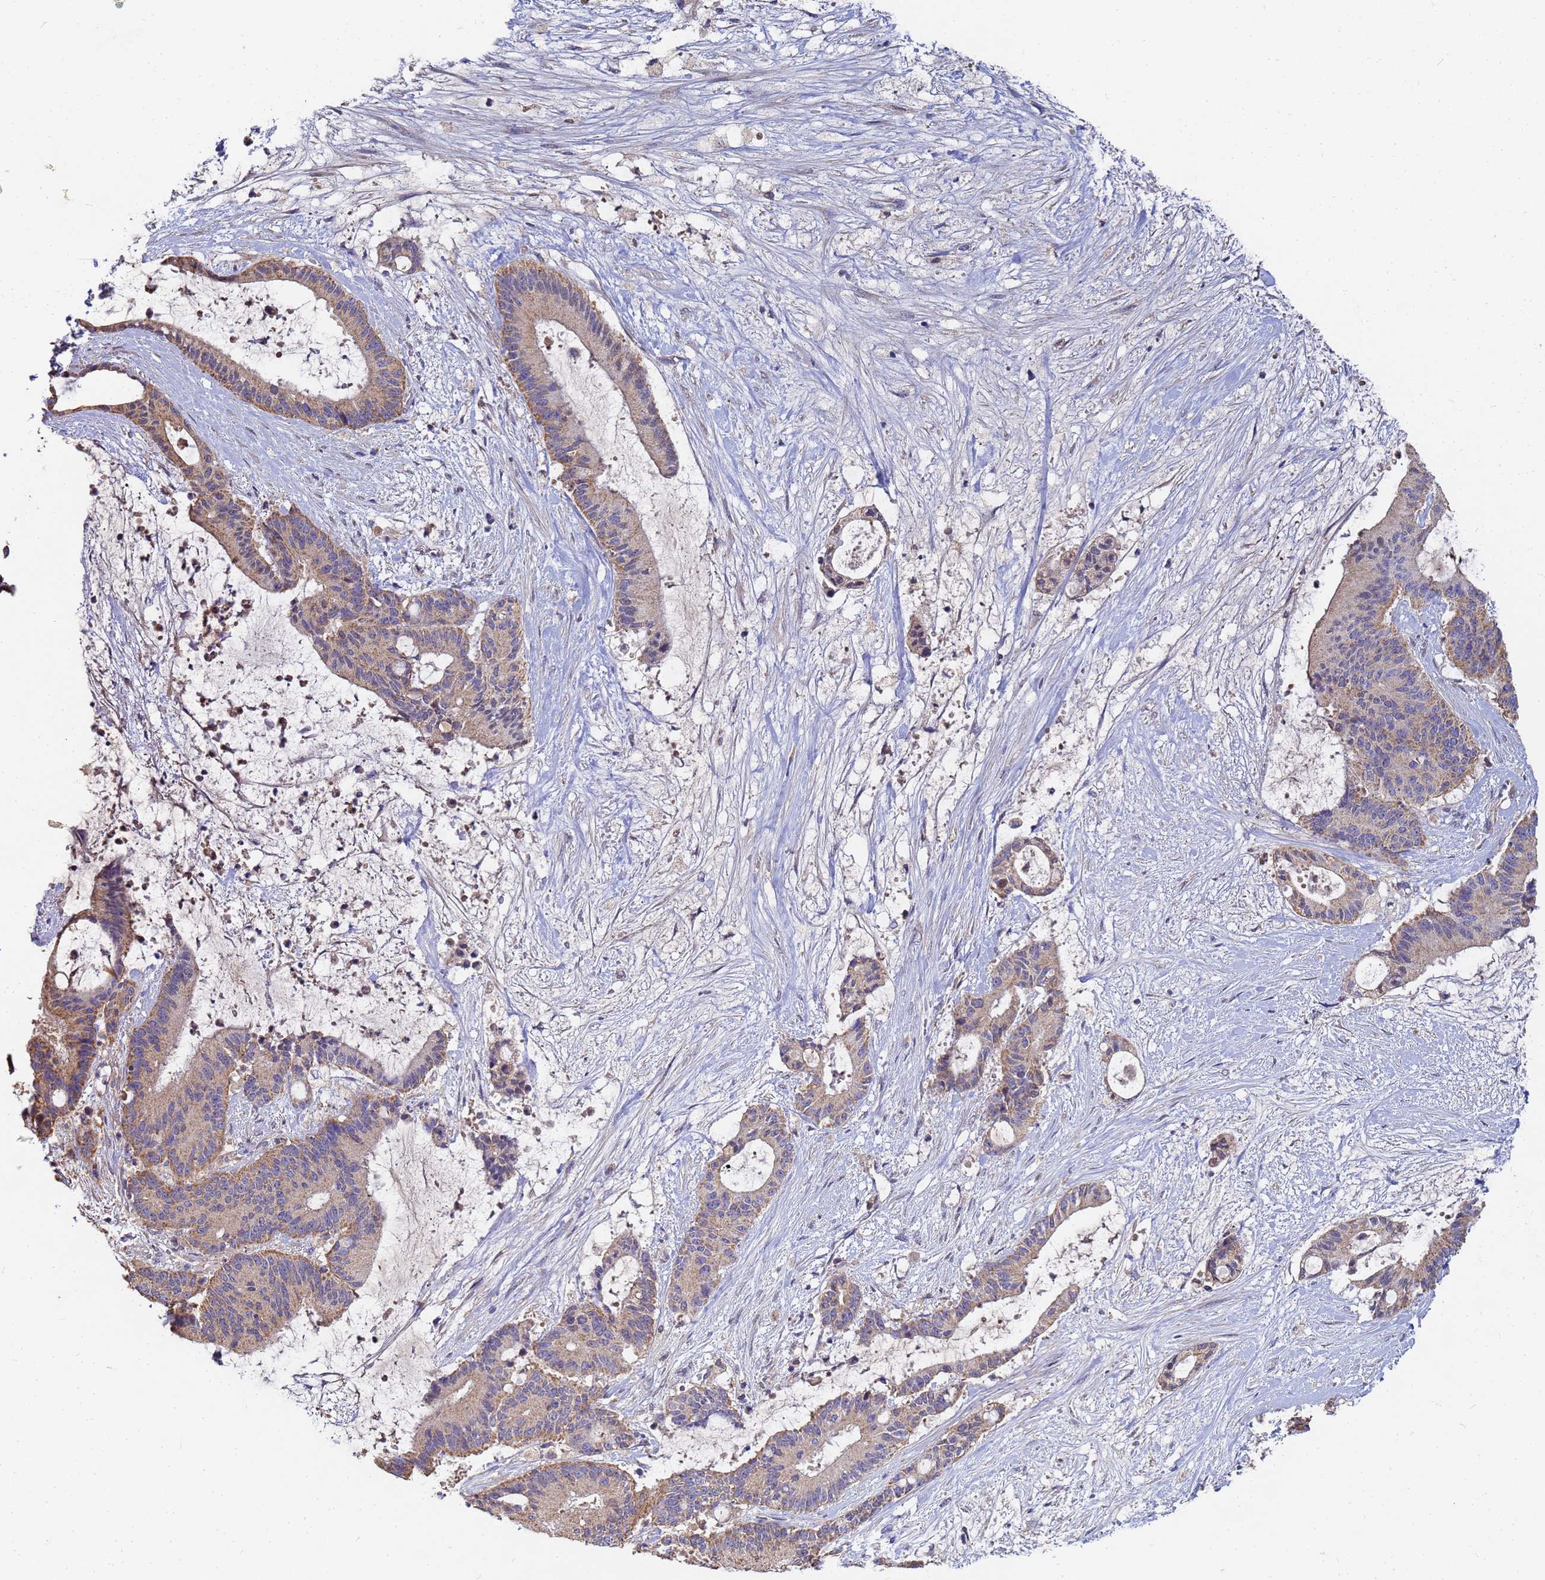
{"staining": {"intensity": "moderate", "quantity": "25%-75%", "location": "cytoplasmic/membranous"}, "tissue": "liver cancer", "cell_type": "Tumor cells", "image_type": "cancer", "snomed": [{"axis": "morphology", "description": "Normal tissue, NOS"}, {"axis": "morphology", "description": "Cholangiocarcinoma"}, {"axis": "topography", "description": "Liver"}, {"axis": "topography", "description": "Peripheral nerve tissue"}], "caption": "Immunohistochemical staining of human liver cholangiocarcinoma reveals medium levels of moderate cytoplasmic/membranous protein positivity in about 25%-75% of tumor cells.", "gene": "C5orf34", "patient": {"sex": "female", "age": 73}}